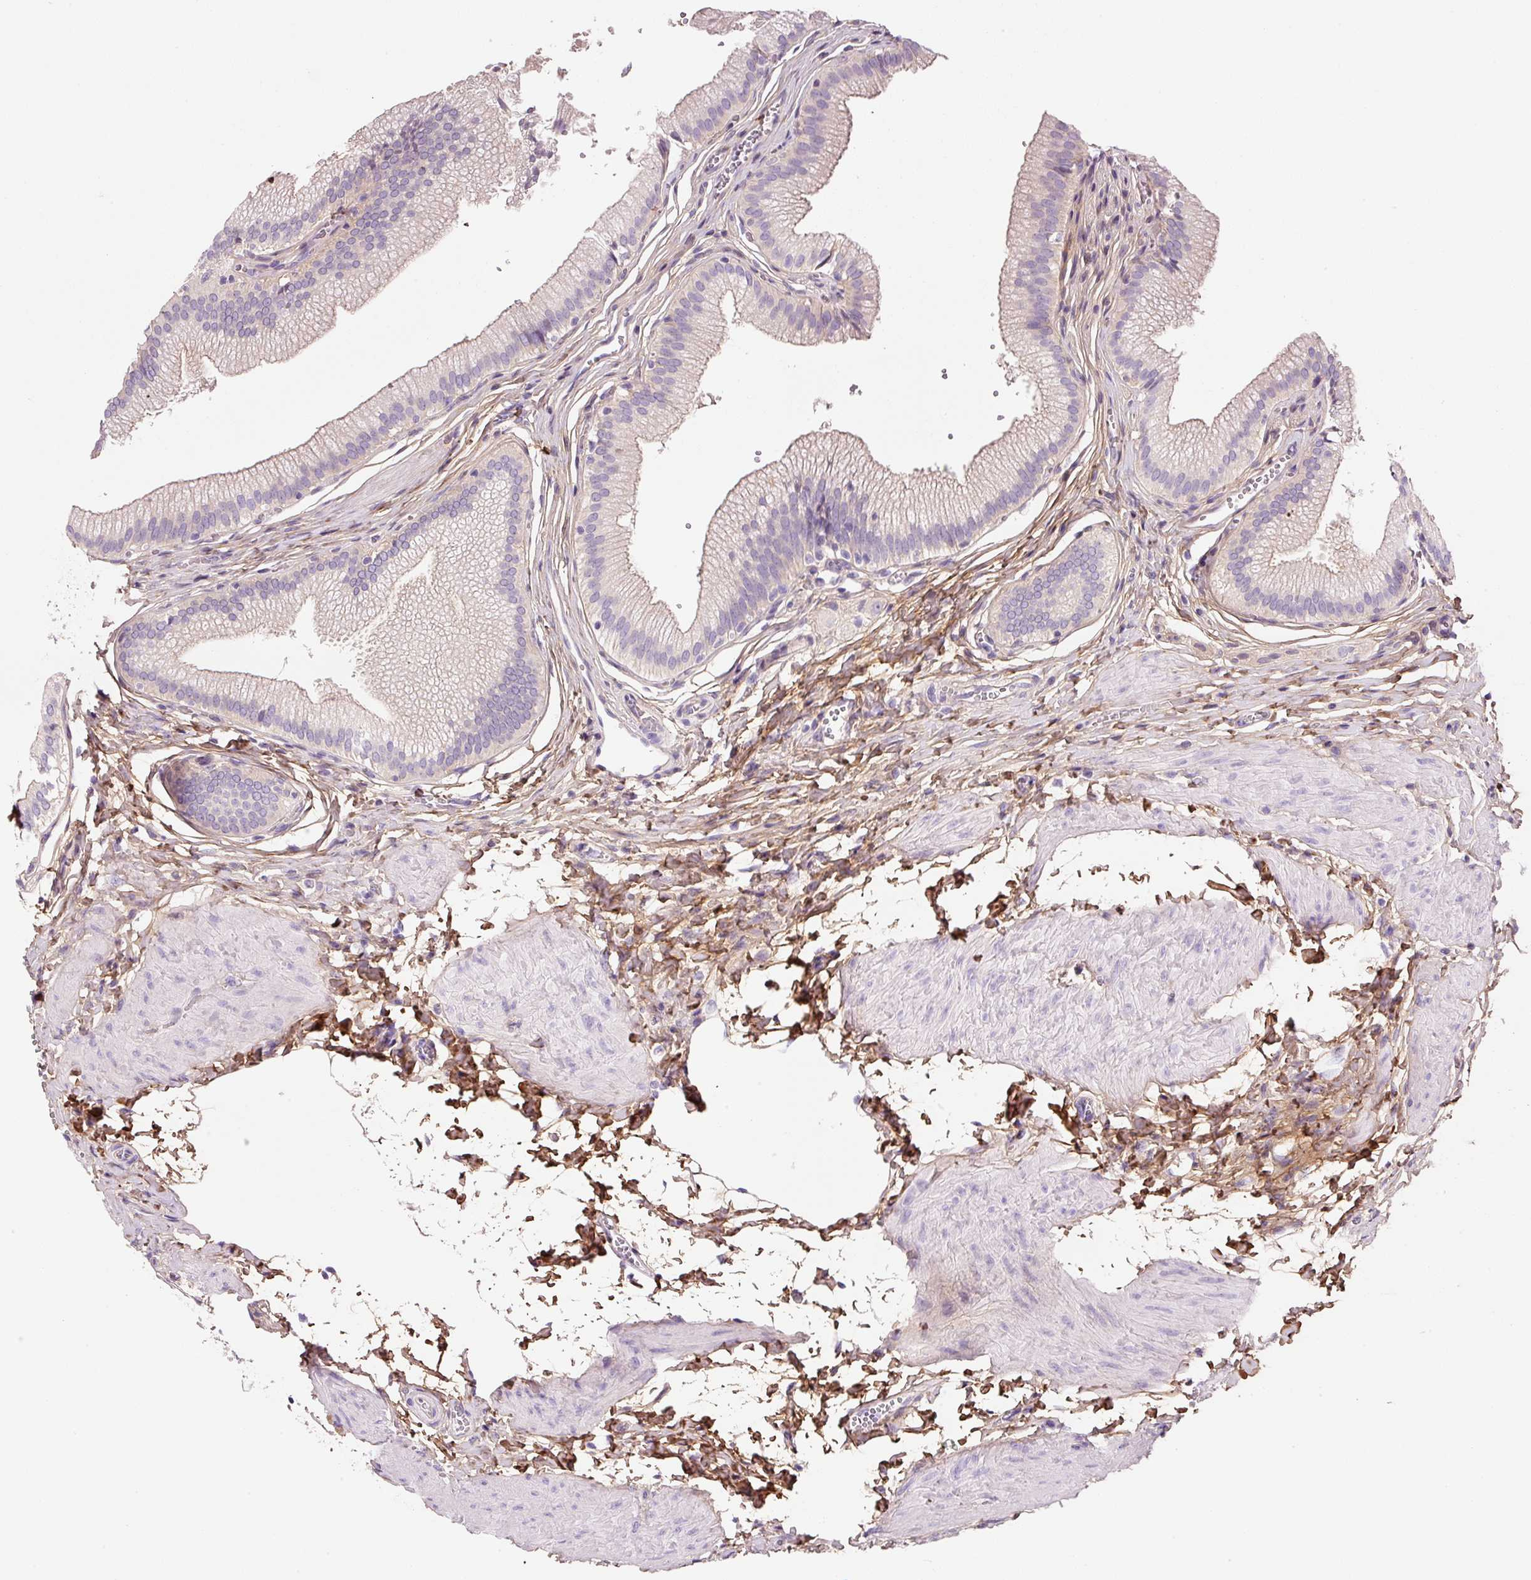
{"staining": {"intensity": "moderate", "quantity": "<25%", "location": "cytoplasmic/membranous"}, "tissue": "gallbladder", "cell_type": "Glandular cells", "image_type": "normal", "snomed": [{"axis": "morphology", "description": "Normal tissue, NOS"}, {"axis": "topography", "description": "Gallbladder"}, {"axis": "topography", "description": "Peripheral nerve tissue"}], "caption": "Protein expression analysis of normal gallbladder displays moderate cytoplasmic/membranous expression in about <25% of glandular cells. (DAB = brown stain, brightfield microscopy at high magnification).", "gene": "SOS2", "patient": {"sex": "male", "age": 17}}